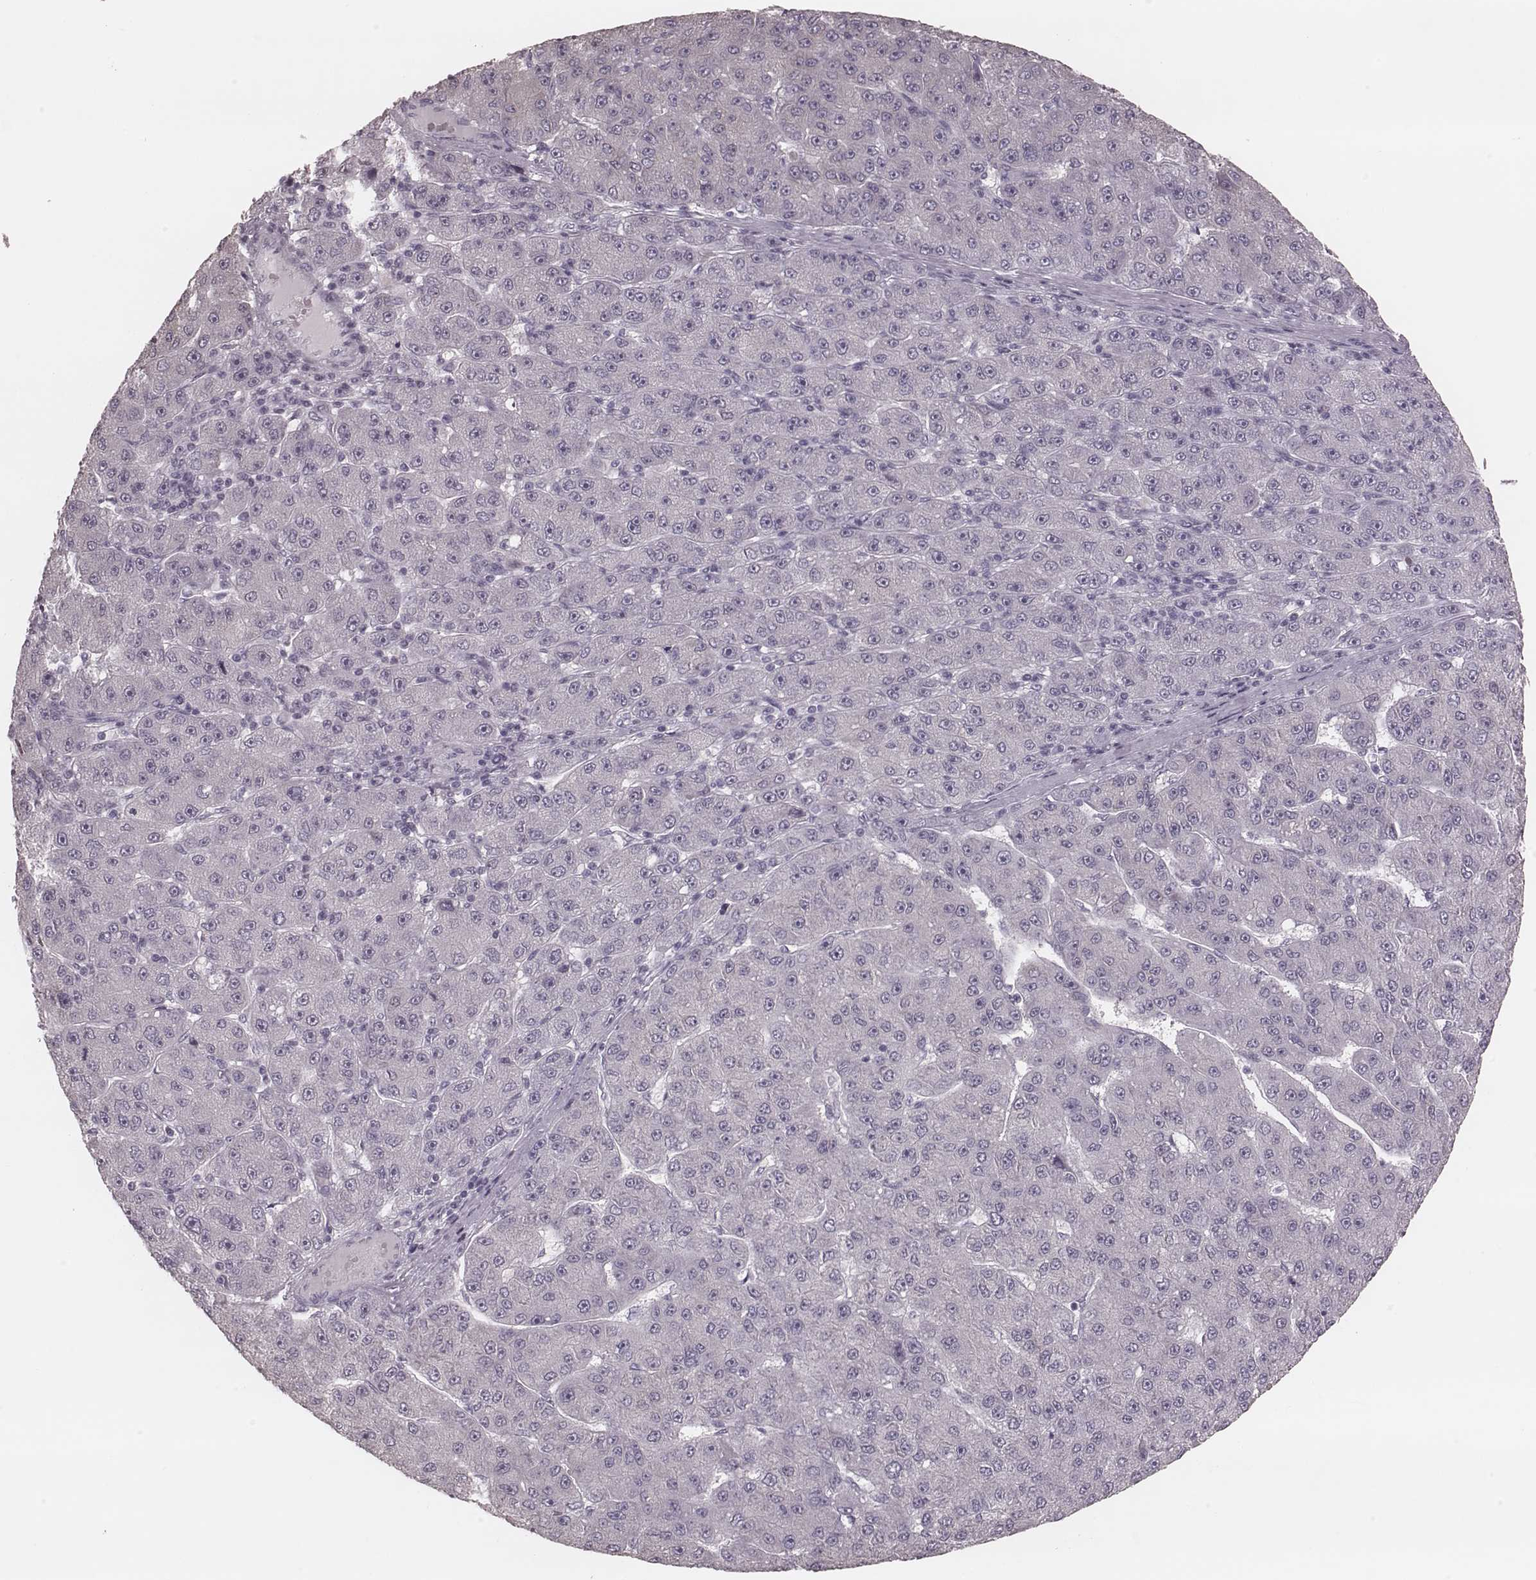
{"staining": {"intensity": "negative", "quantity": "none", "location": "none"}, "tissue": "liver cancer", "cell_type": "Tumor cells", "image_type": "cancer", "snomed": [{"axis": "morphology", "description": "Carcinoma, Hepatocellular, NOS"}, {"axis": "topography", "description": "Liver"}], "caption": "Histopathology image shows no protein positivity in tumor cells of liver cancer (hepatocellular carcinoma) tissue.", "gene": "KRT74", "patient": {"sex": "male", "age": 67}}